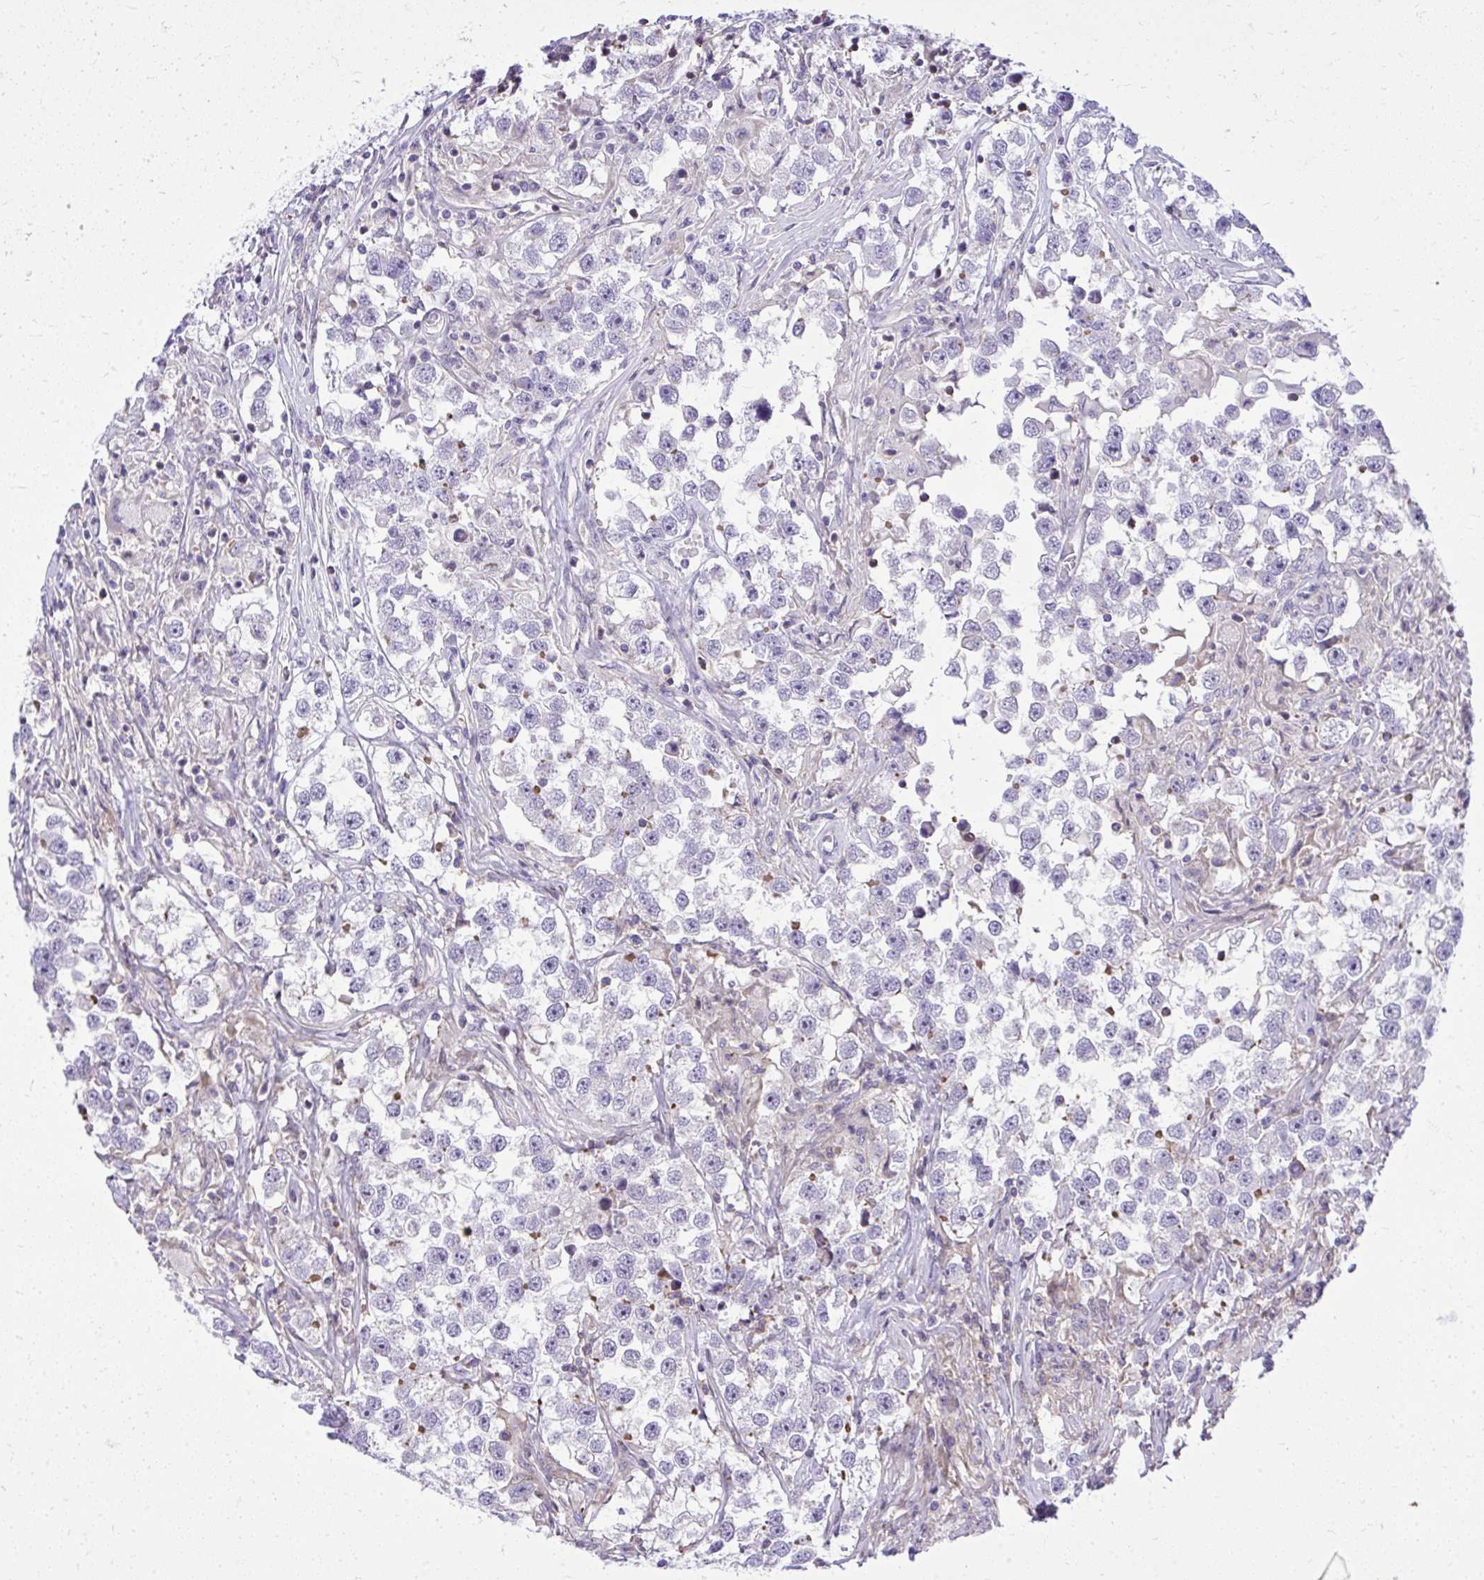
{"staining": {"intensity": "negative", "quantity": "none", "location": "none"}, "tissue": "testis cancer", "cell_type": "Tumor cells", "image_type": "cancer", "snomed": [{"axis": "morphology", "description": "Seminoma, NOS"}, {"axis": "topography", "description": "Testis"}], "caption": "The immunohistochemistry (IHC) micrograph has no significant positivity in tumor cells of testis cancer (seminoma) tissue. (DAB (3,3'-diaminobenzidine) immunohistochemistry, high magnification).", "gene": "GRK4", "patient": {"sex": "male", "age": 46}}